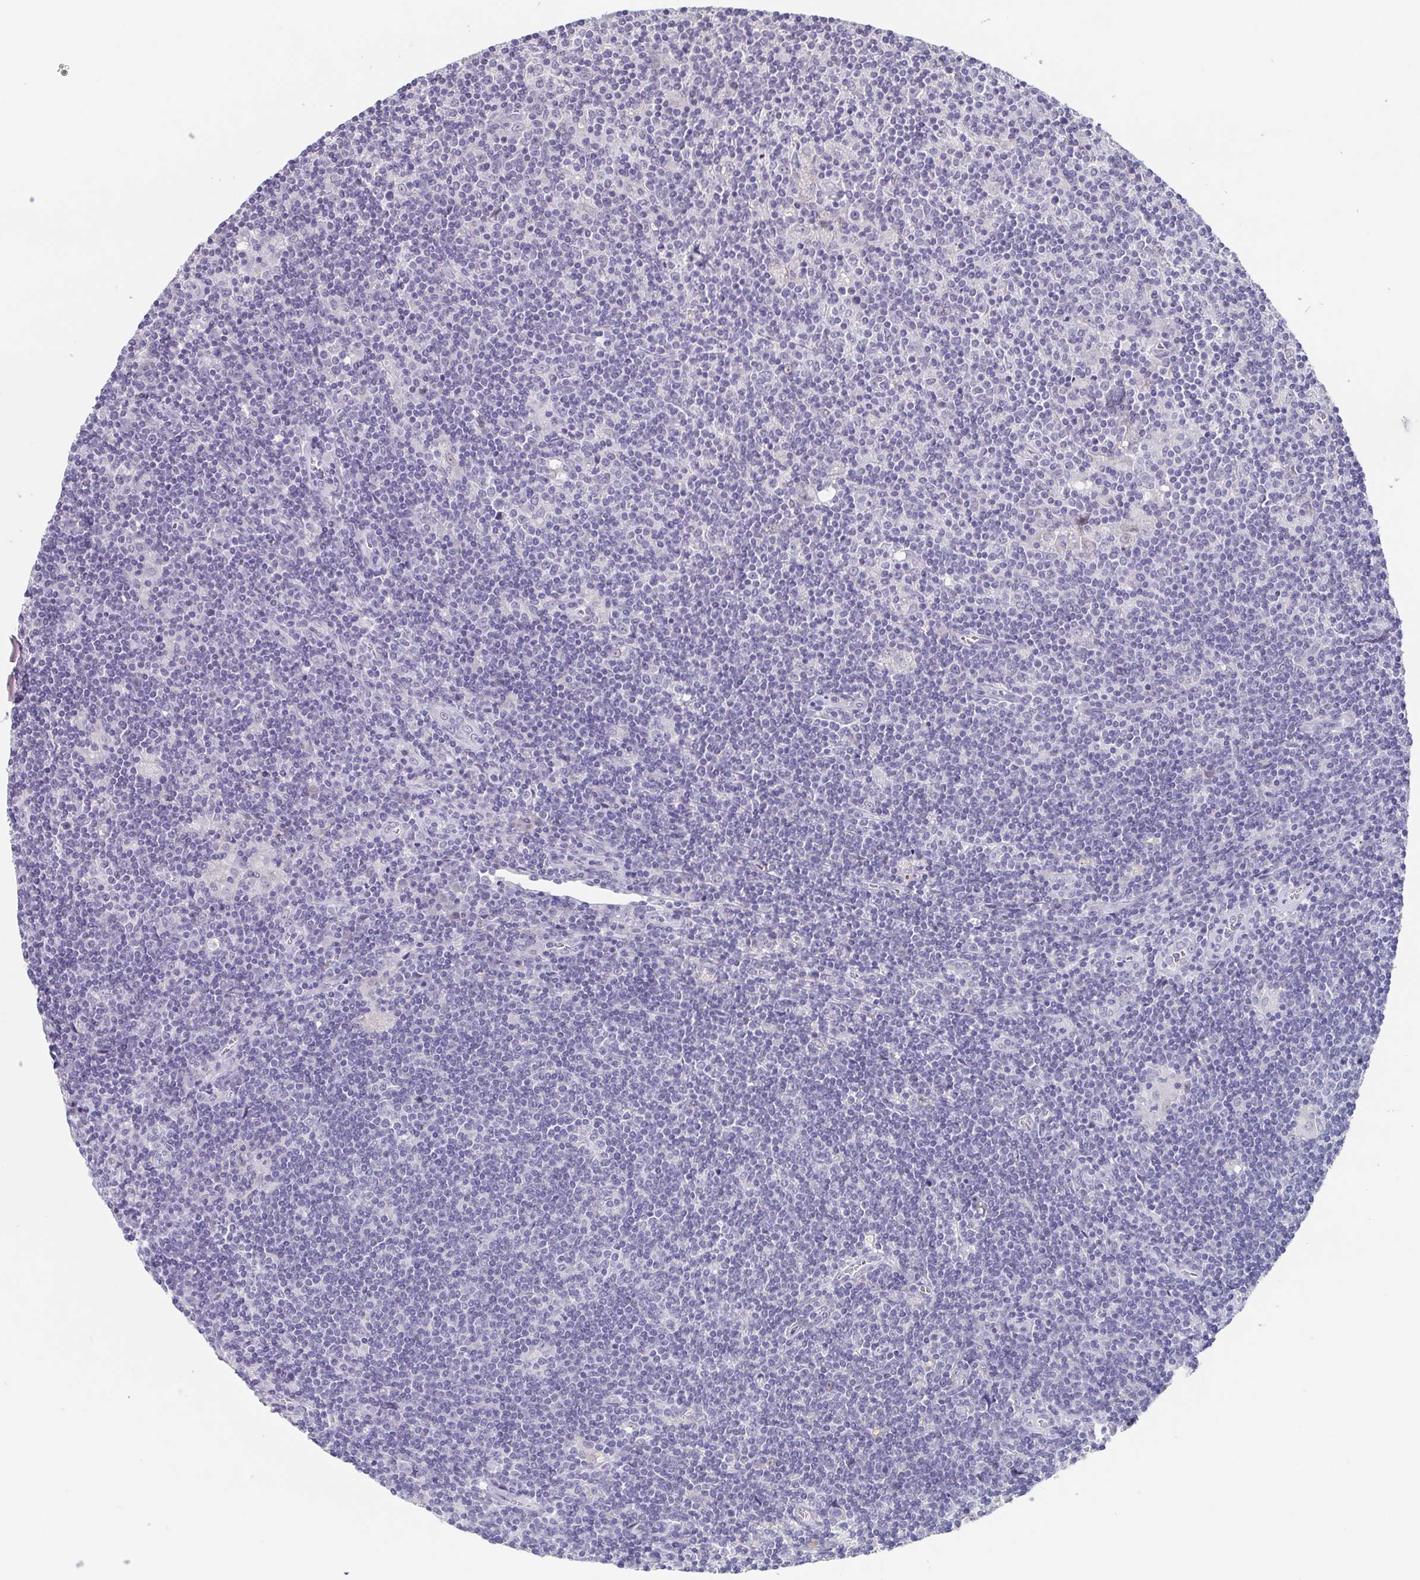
{"staining": {"intensity": "negative", "quantity": "none", "location": "none"}, "tissue": "lymphoma", "cell_type": "Tumor cells", "image_type": "cancer", "snomed": [{"axis": "morphology", "description": "Hodgkin's disease, NOS"}, {"axis": "topography", "description": "Lymph node"}], "caption": "Photomicrograph shows no significant protein positivity in tumor cells of Hodgkin's disease.", "gene": "GHRL", "patient": {"sex": "male", "age": 40}}